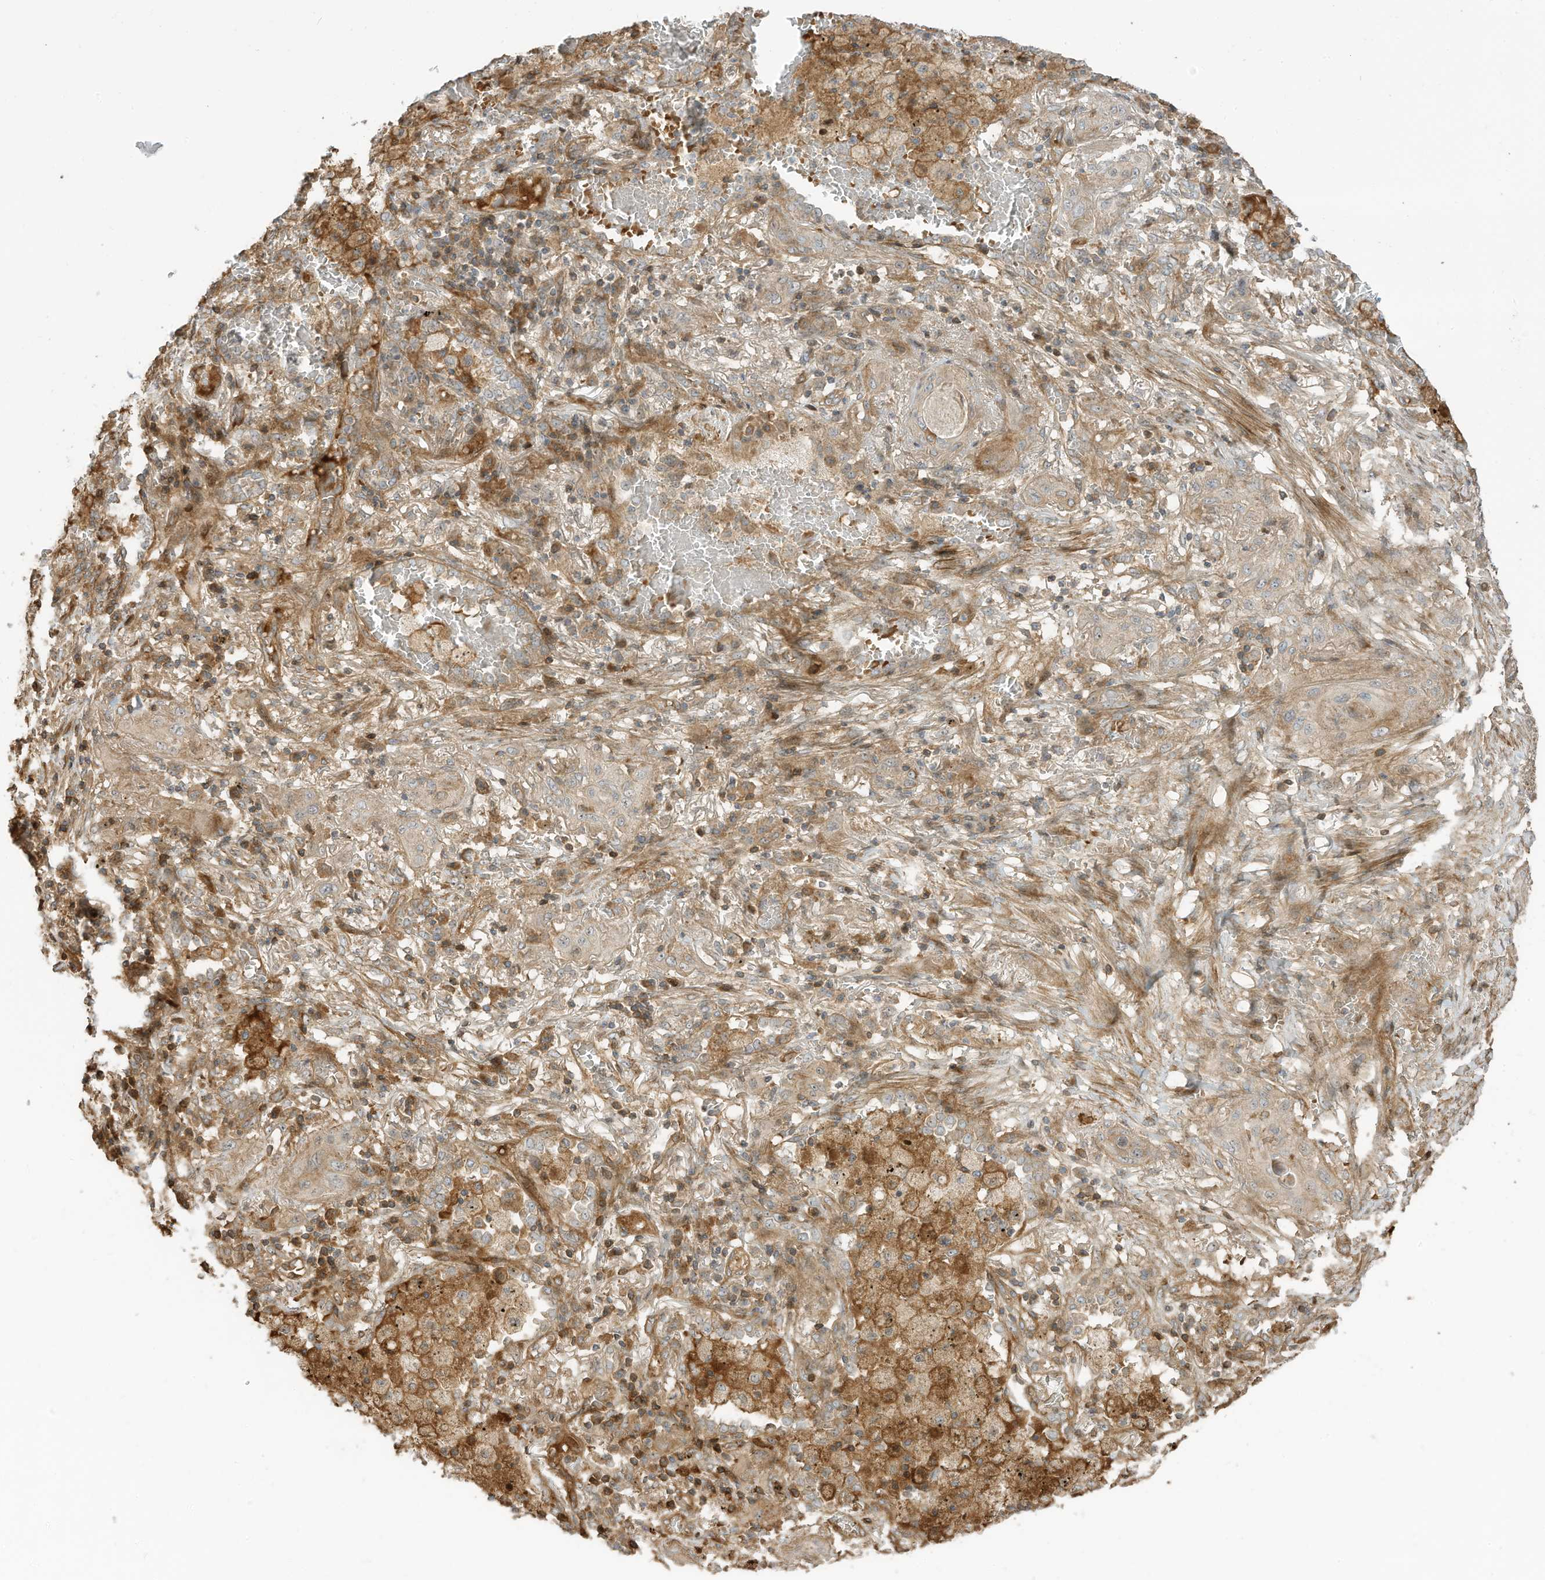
{"staining": {"intensity": "weak", "quantity": ">75%", "location": "cytoplasmic/membranous"}, "tissue": "lung cancer", "cell_type": "Tumor cells", "image_type": "cancer", "snomed": [{"axis": "morphology", "description": "Squamous cell carcinoma, NOS"}, {"axis": "topography", "description": "Lung"}], "caption": "Brown immunohistochemical staining in human lung cancer (squamous cell carcinoma) exhibits weak cytoplasmic/membranous staining in about >75% of tumor cells.", "gene": "ENTR1", "patient": {"sex": "female", "age": 47}}